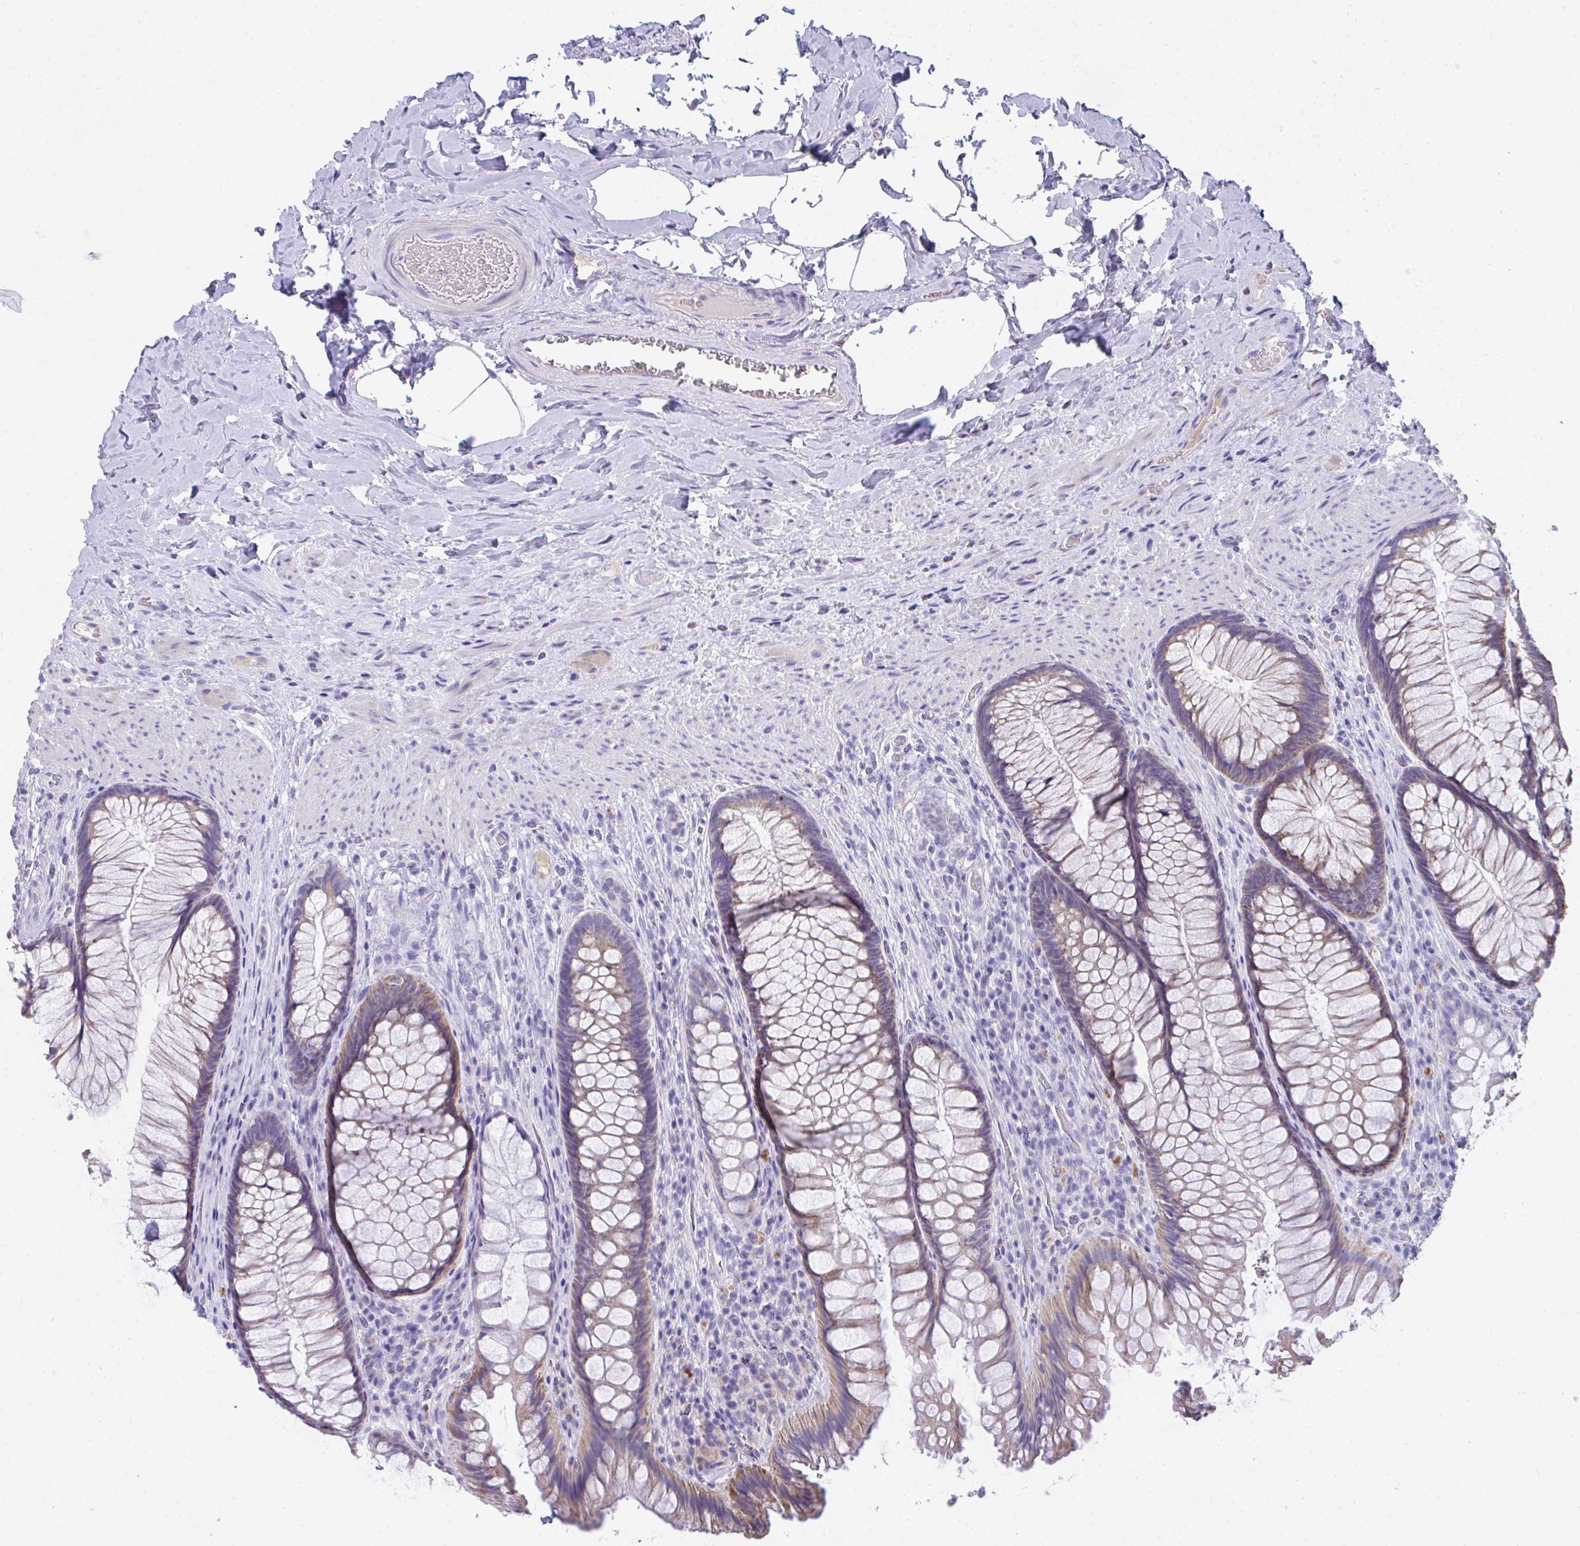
{"staining": {"intensity": "weak", "quantity": "25%-75%", "location": "cytoplasmic/membranous"}, "tissue": "rectum", "cell_type": "Glandular cells", "image_type": "normal", "snomed": [{"axis": "morphology", "description": "Normal tissue, NOS"}, {"axis": "topography", "description": "Rectum"}], "caption": "An image of rectum stained for a protein shows weak cytoplasmic/membranous brown staining in glandular cells. The staining is performed using DAB (3,3'-diaminobenzidine) brown chromogen to label protein expression. The nuclei are counter-stained blue using hematoxylin.", "gene": "COA5", "patient": {"sex": "male", "age": 53}}